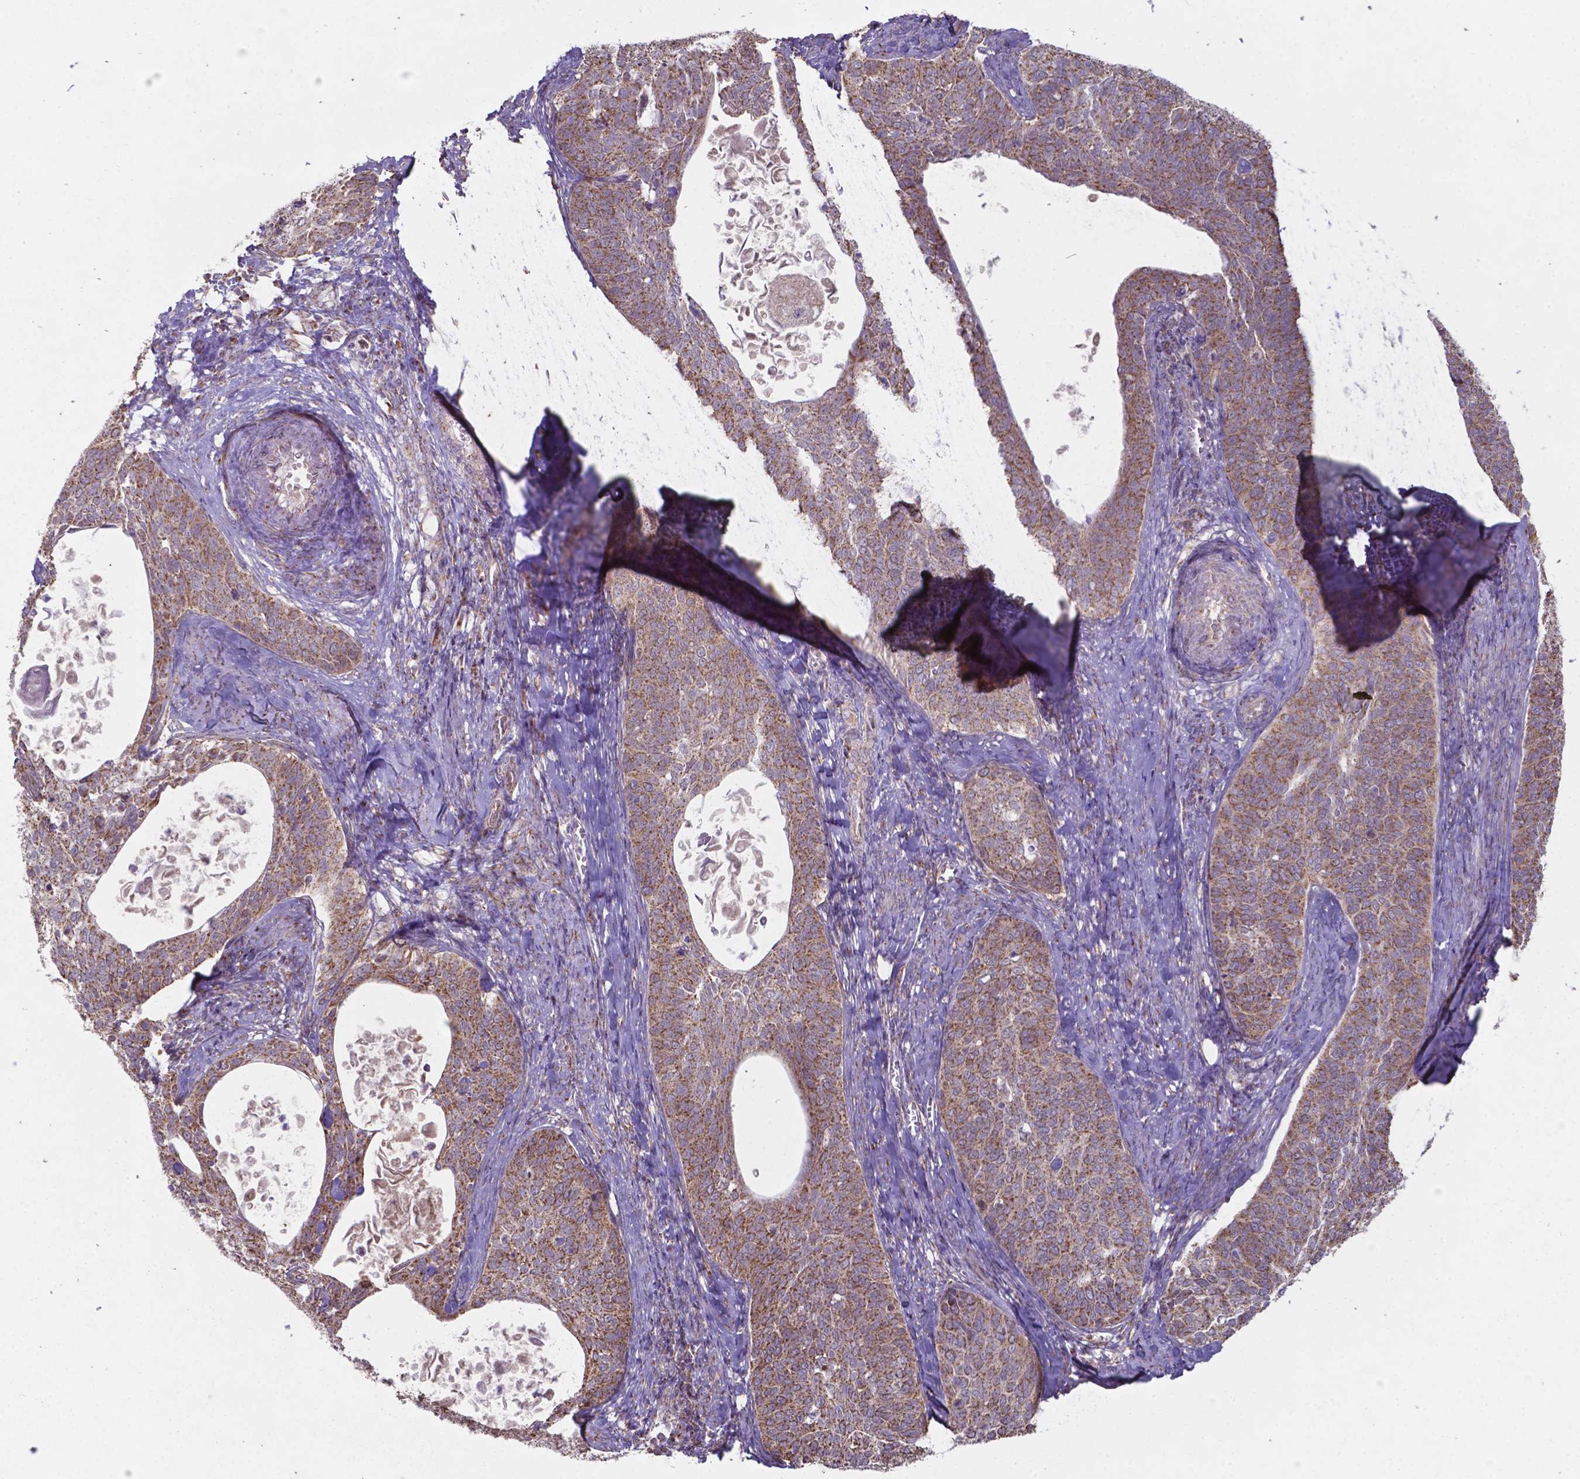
{"staining": {"intensity": "moderate", "quantity": ">75%", "location": "cytoplasmic/membranous"}, "tissue": "cervical cancer", "cell_type": "Tumor cells", "image_type": "cancer", "snomed": [{"axis": "morphology", "description": "Squamous cell carcinoma, NOS"}, {"axis": "topography", "description": "Cervix"}], "caption": "IHC image of human cervical cancer (squamous cell carcinoma) stained for a protein (brown), which demonstrates medium levels of moderate cytoplasmic/membranous expression in about >75% of tumor cells.", "gene": "FAM114A1", "patient": {"sex": "female", "age": 69}}